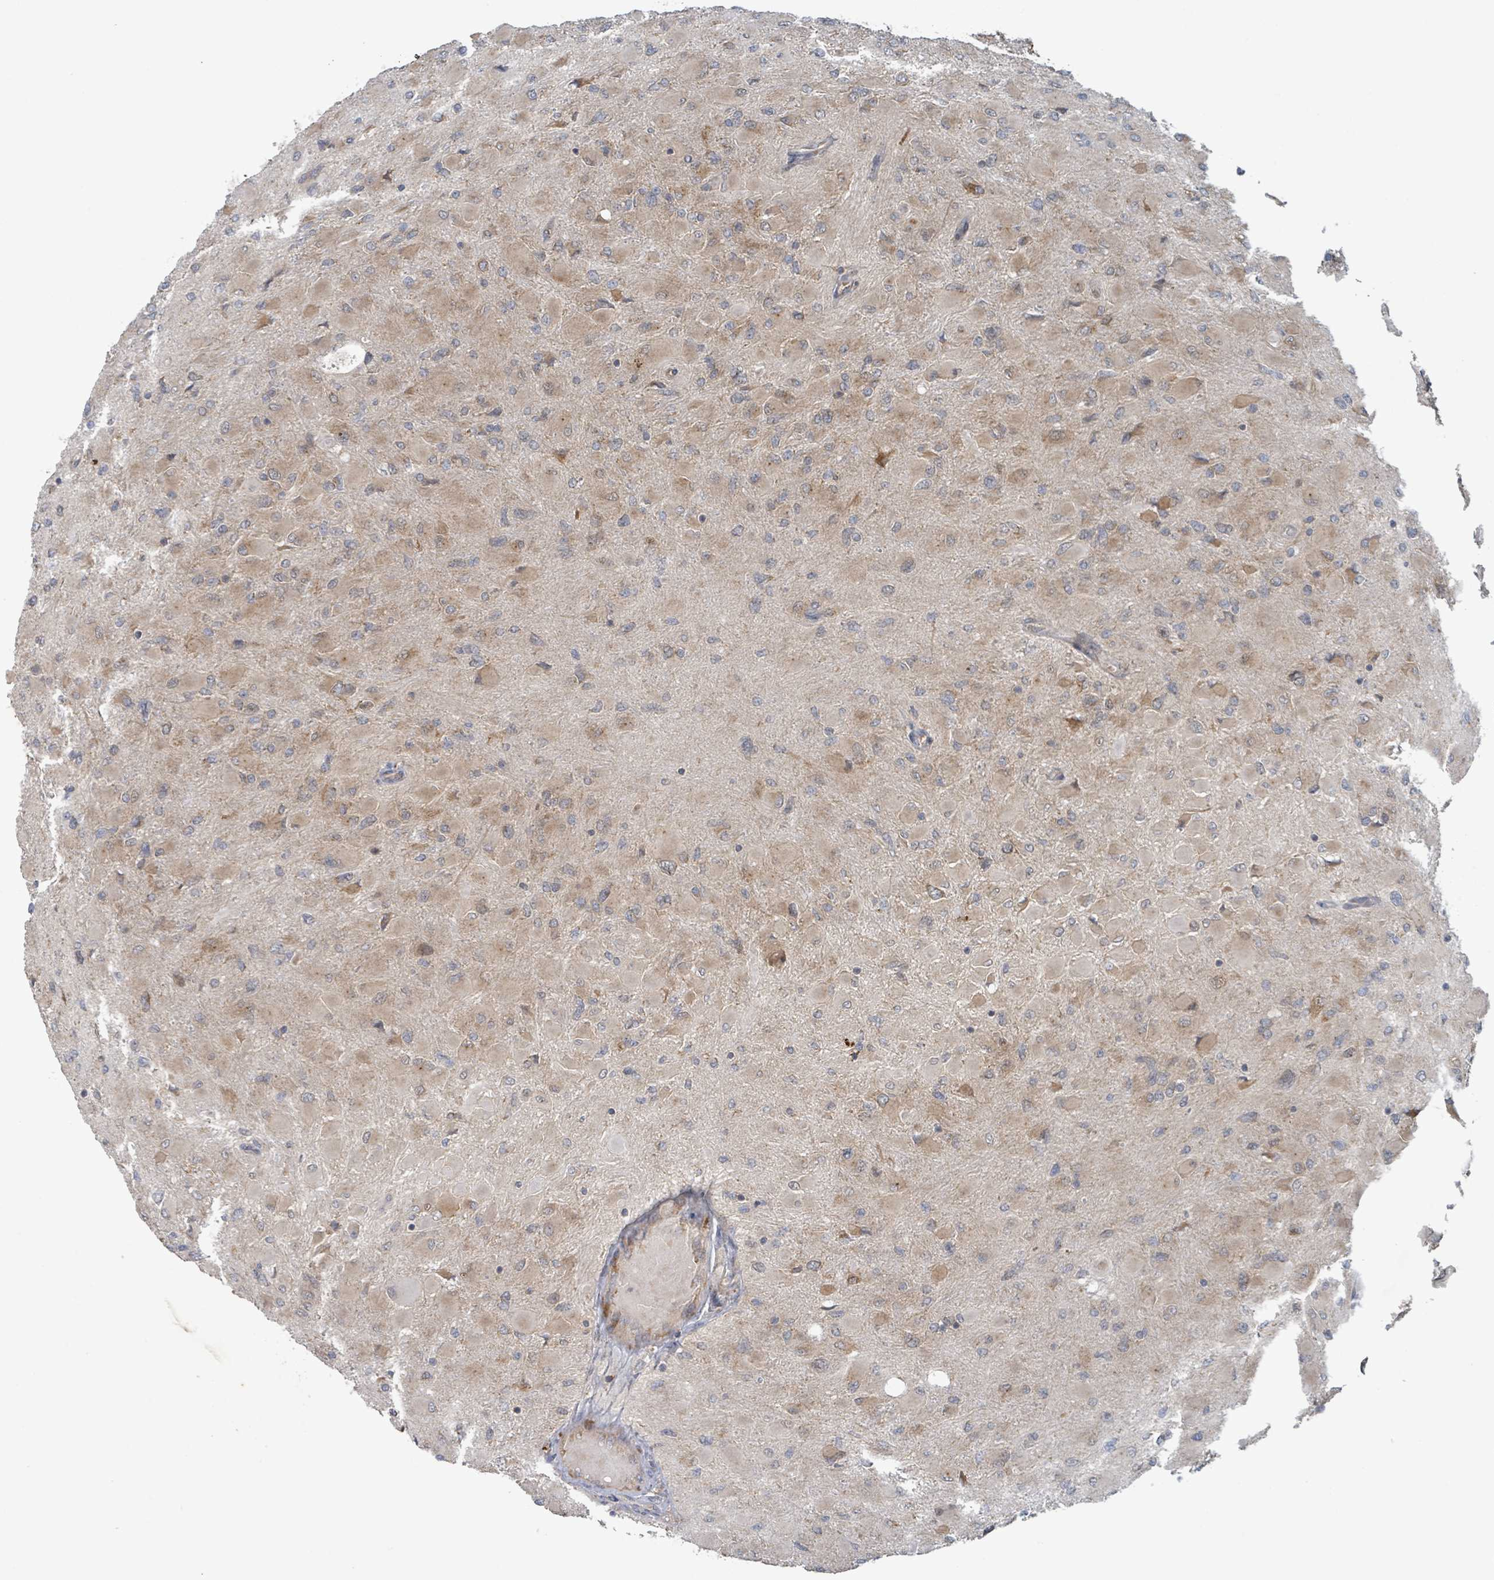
{"staining": {"intensity": "weak", "quantity": ">75%", "location": "cytoplasmic/membranous"}, "tissue": "glioma", "cell_type": "Tumor cells", "image_type": "cancer", "snomed": [{"axis": "morphology", "description": "Glioma, malignant, High grade"}, {"axis": "topography", "description": "Cerebral cortex"}], "caption": "Immunohistochemical staining of malignant glioma (high-grade) displays weak cytoplasmic/membranous protein expression in approximately >75% of tumor cells.", "gene": "OR51E1", "patient": {"sex": "female", "age": 36}}